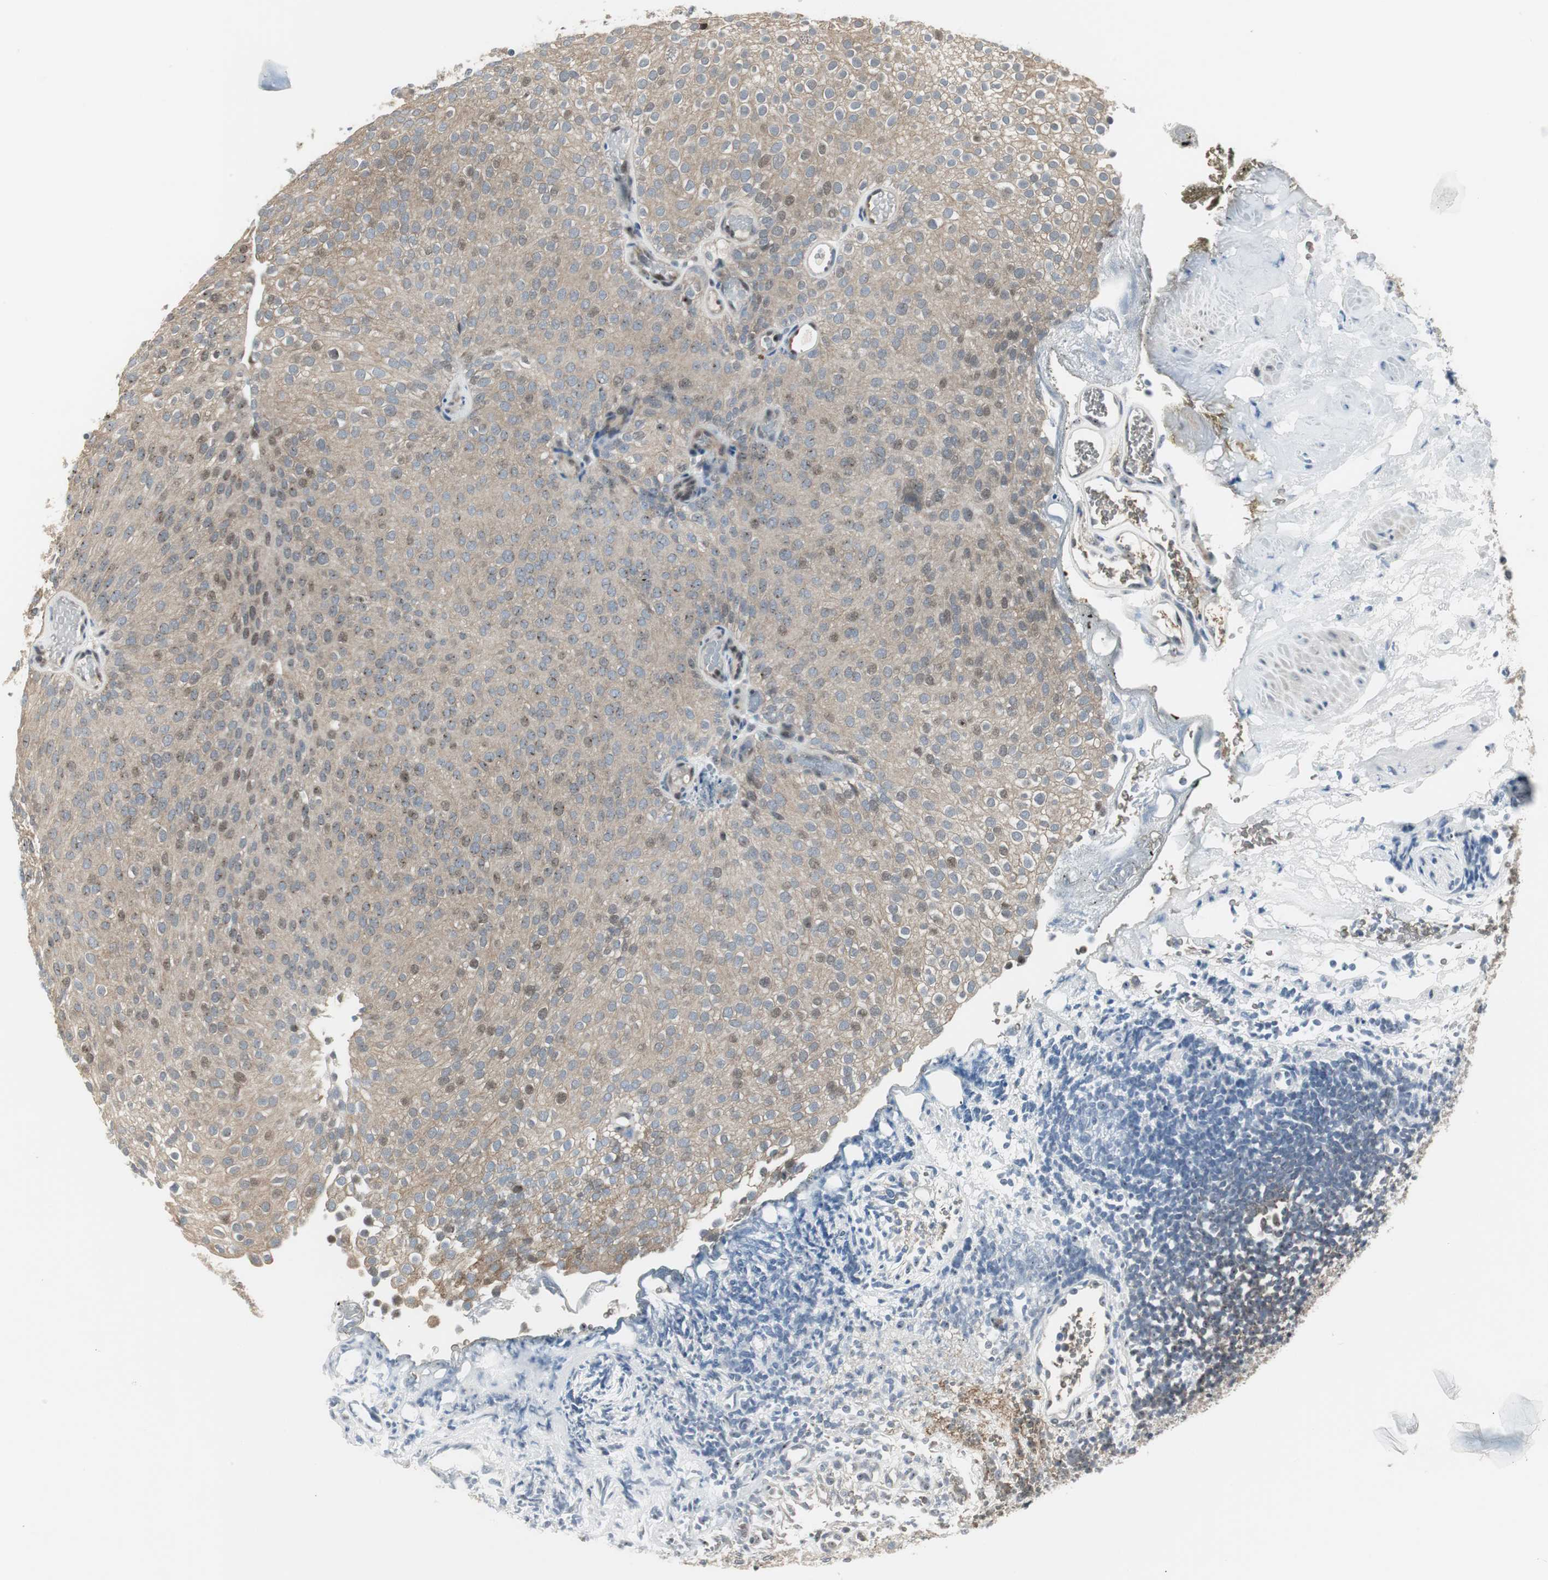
{"staining": {"intensity": "weak", "quantity": ">75%", "location": "cytoplasmic/membranous"}, "tissue": "urothelial cancer", "cell_type": "Tumor cells", "image_type": "cancer", "snomed": [{"axis": "morphology", "description": "Urothelial carcinoma, Low grade"}, {"axis": "topography", "description": "Urinary bladder"}], "caption": "Urothelial carcinoma (low-grade) tissue displays weak cytoplasmic/membranous positivity in approximately >75% of tumor cells", "gene": "CCT5", "patient": {"sex": "male", "age": 78}}